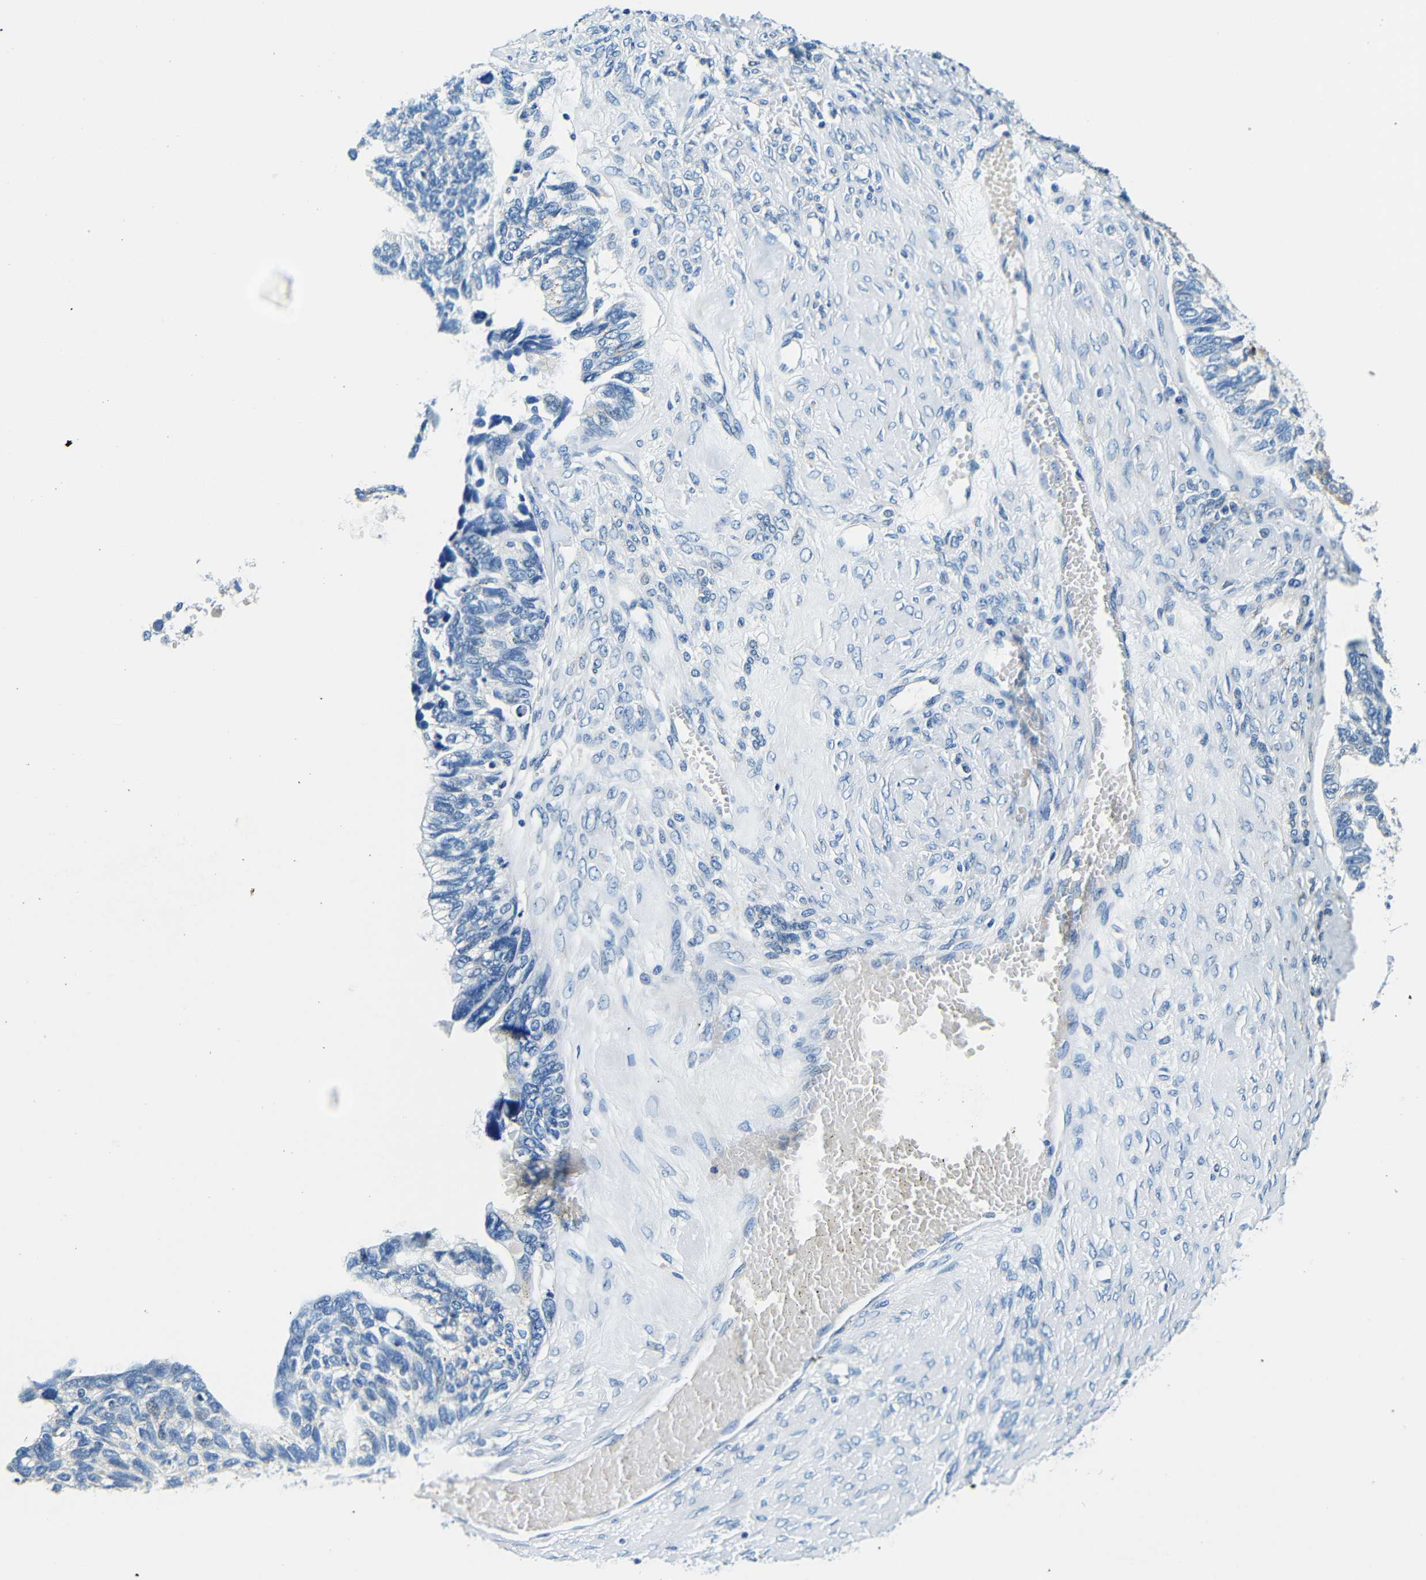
{"staining": {"intensity": "negative", "quantity": "none", "location": "none"}, "tissue": "ovarian cancer", "cell_type": "Tumor cells", "image_type": "cancer", "snomed": [{"axis": "morphology", "description": "Cystadenocarcinoma, serous, NOS"}, {"axis": "topography", "description": "Ovary"}], "caption": "Immunohistochemistry (IHC) histopathology image of ovarian cancer (serous cystadenocarcinoma) stained for a protein (brown), which demonstrates no expression in tumor cells.", "gene": "USO1", "patient": {"sex": "female", "age": 79}}